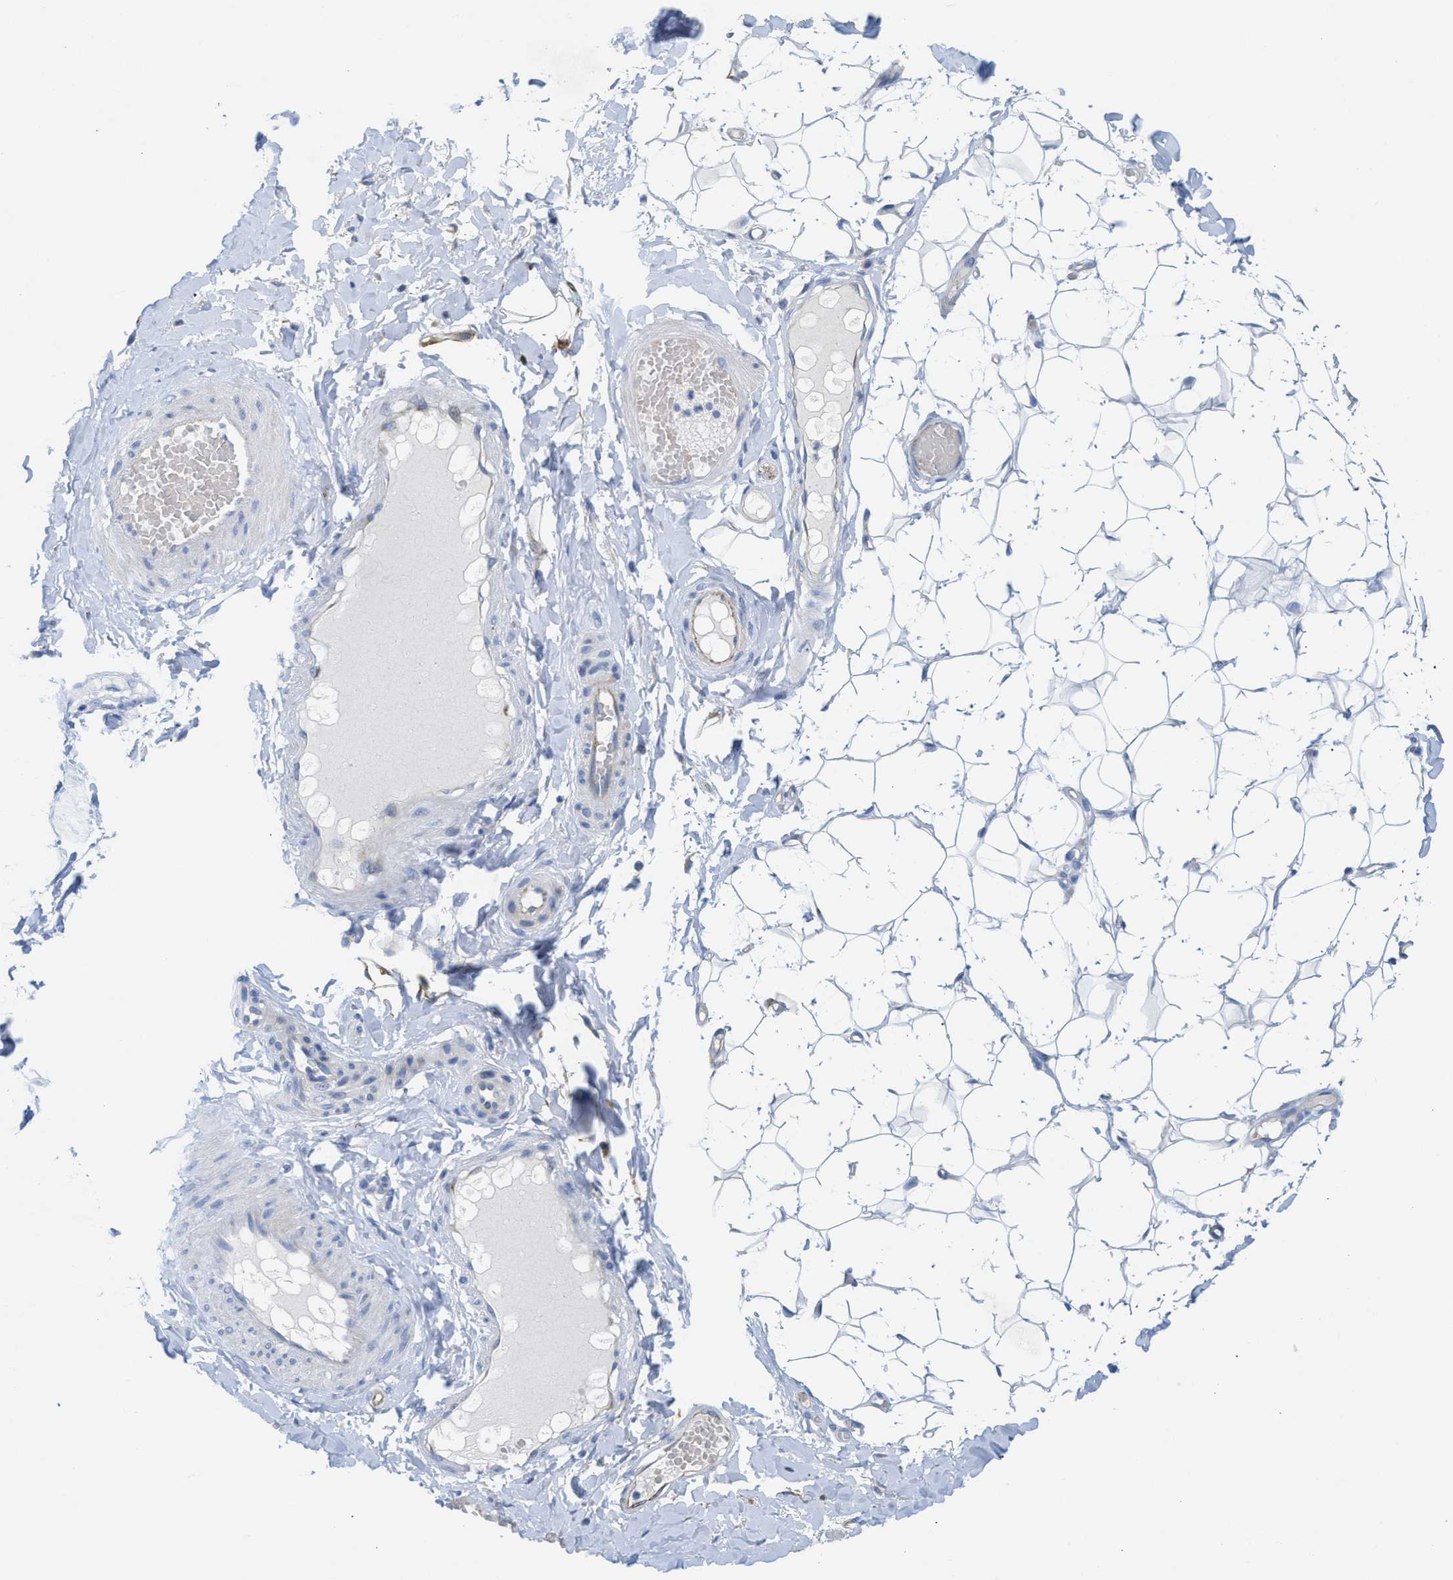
{"staining": {"intensity": "negative", "quantity": "none", "location": "none"}, "tissue": "adipose tissue", "cell_type": "Adipocytes", "image_type": "normal", "snomed": [{"axis": "morphology", "description": "Normal tissue, NOS"}, {"axis": "topography", "description": "Adipose tissue"}, {"axis": "topography", "description": "Vascular tissue"}, {"axis": "topography", "description": "Peripheral nerve tissue"}], "caption": "Immunohistochemistry (IHC) of normal adipose tissue displays no positivity in adipocytes.", "gene": "ANKFN1", "patient": {"sex": "male", "age": 25}}